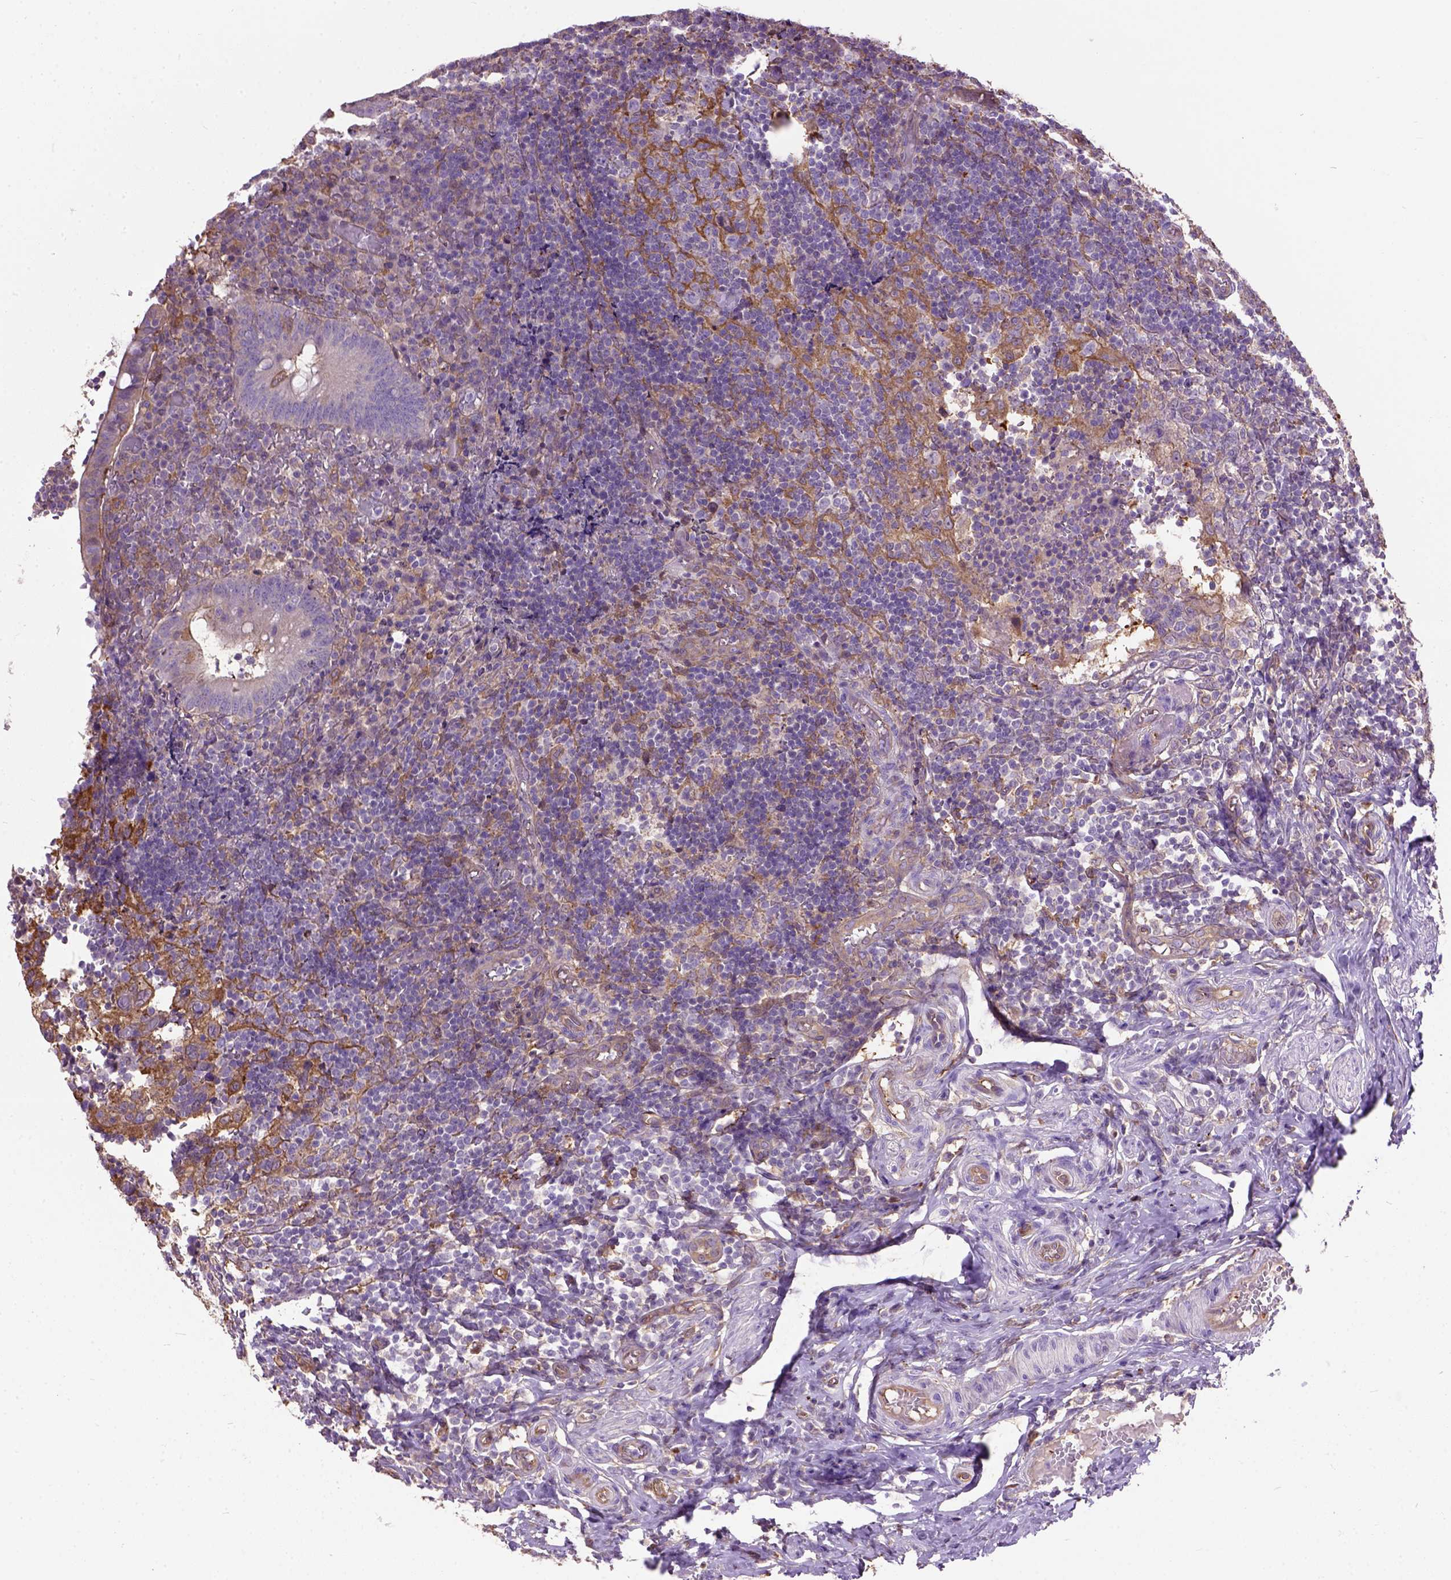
{"staining": {"intensity": "negative", "quantity": "none", "location": "none"}, "tissue": "appendix", "cell_type": "Glandular cells", "image_type": "normal", "snomed": [{"axis": "morphology", "description": "Normal tissue, NOS"}, {"axis": "topography", "description": "Appendix"}], "caption": "A high-resolution photomicrograph shows immunohistochemistry staining of unremarkable appendix, which exhibits no significant positivity in glandular cells. (DAB immunohistochemistry with hematoxylin counter stain).", "gene": "SEMA4F", "patient": {"sex": "male", "age": 18}}